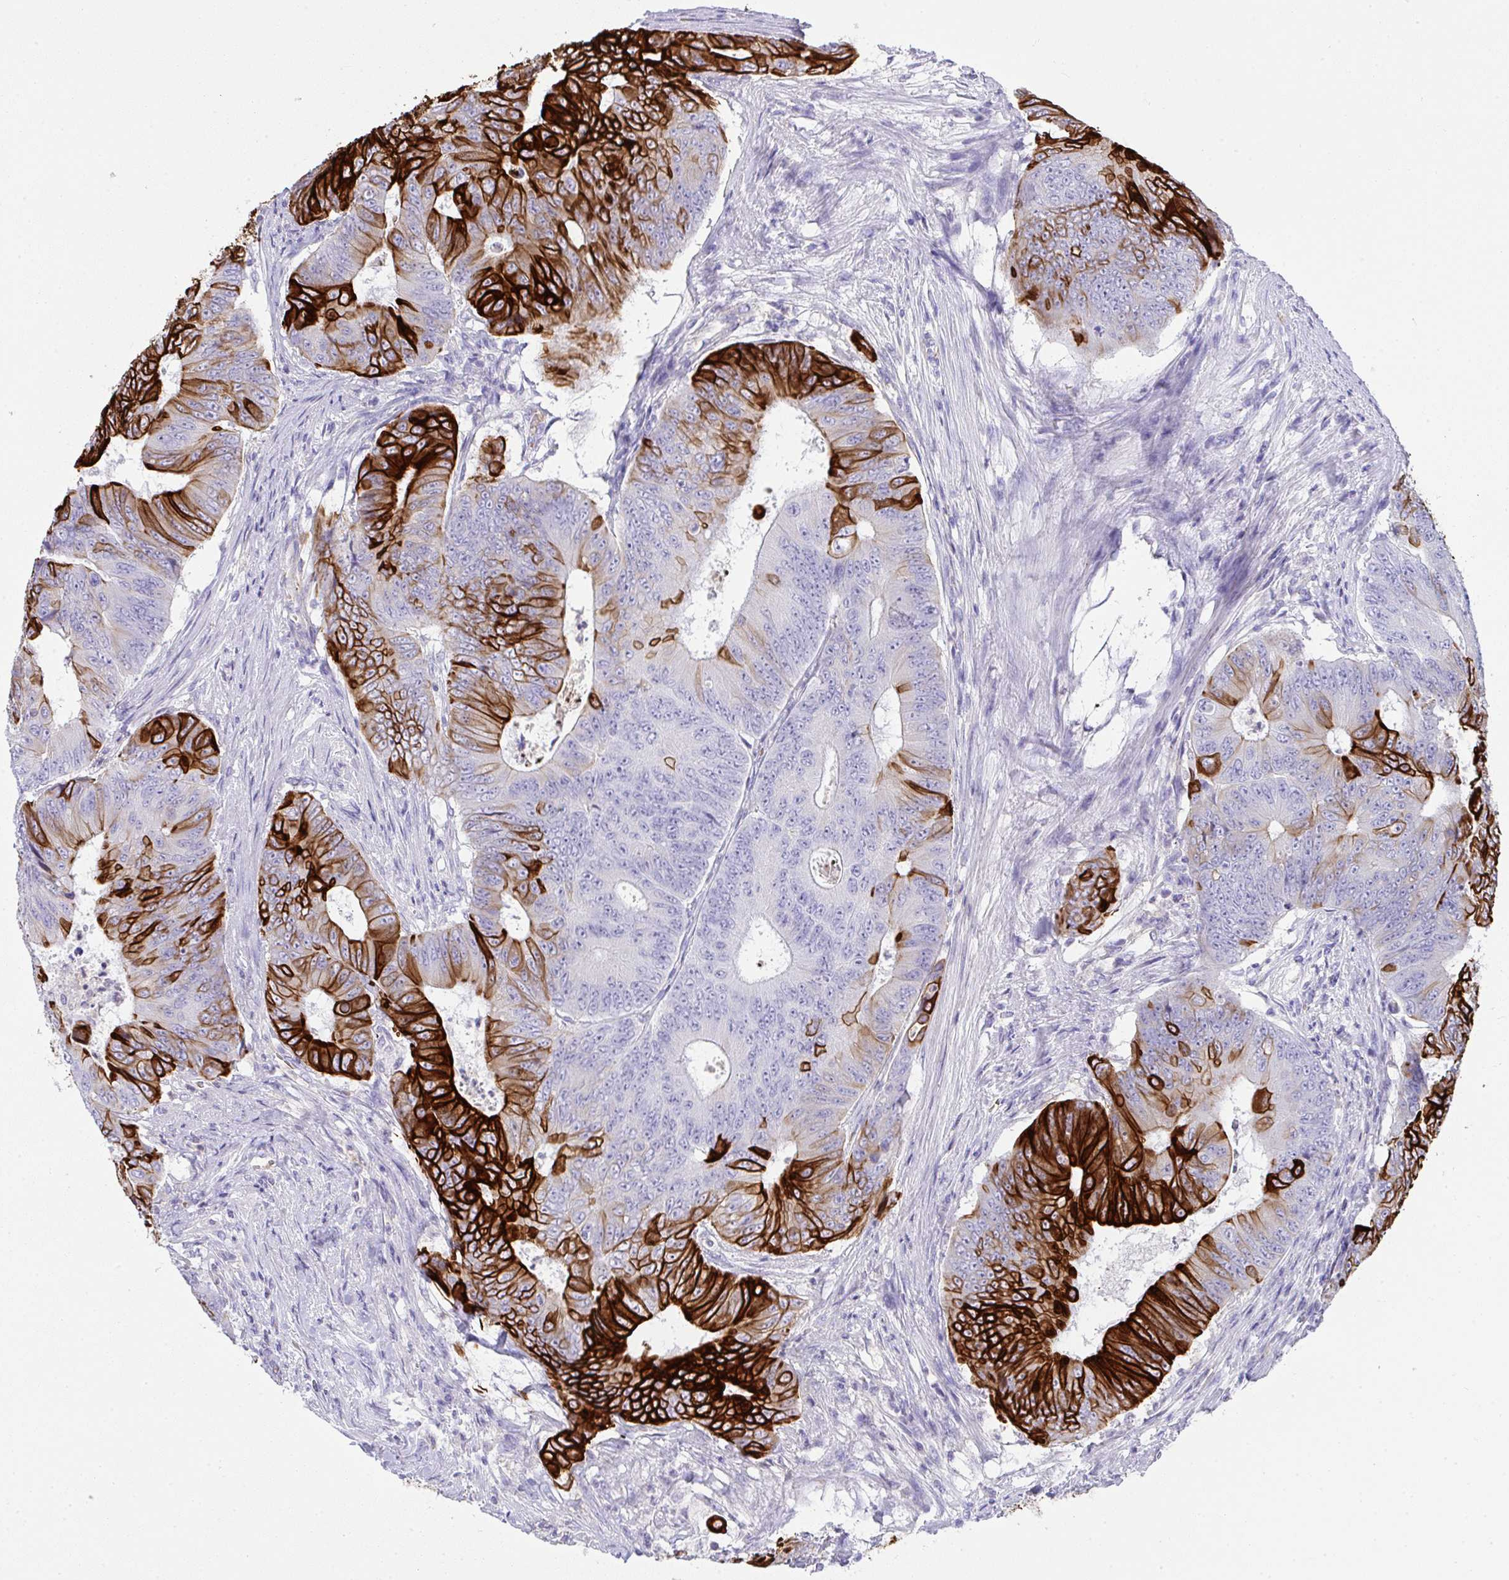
{"staining": {"intensity": "strong", "quantity": "25%-75%", "location": "cytoplasmic/membranous"}, "tissue": "colorectal cancer", "cell_type": "Tumor cells", "image_type": "cancer", "snomed": [{"axis": "morphology", "description": "Adenocarcinoma, NOS"}, {"axis": "topography", "description": "Colon"}], "caption": "Brown immunohistochemical staining in human colorectal cancer exhibits strong cytoplasmic/membranous staining in approximately 25%-75% of tumor cells. (DAB = brown stain, brightfield microscopy at high magnification).", "gene": "TNFAIP8", "patient": {"sex": "female", "age": 48}}